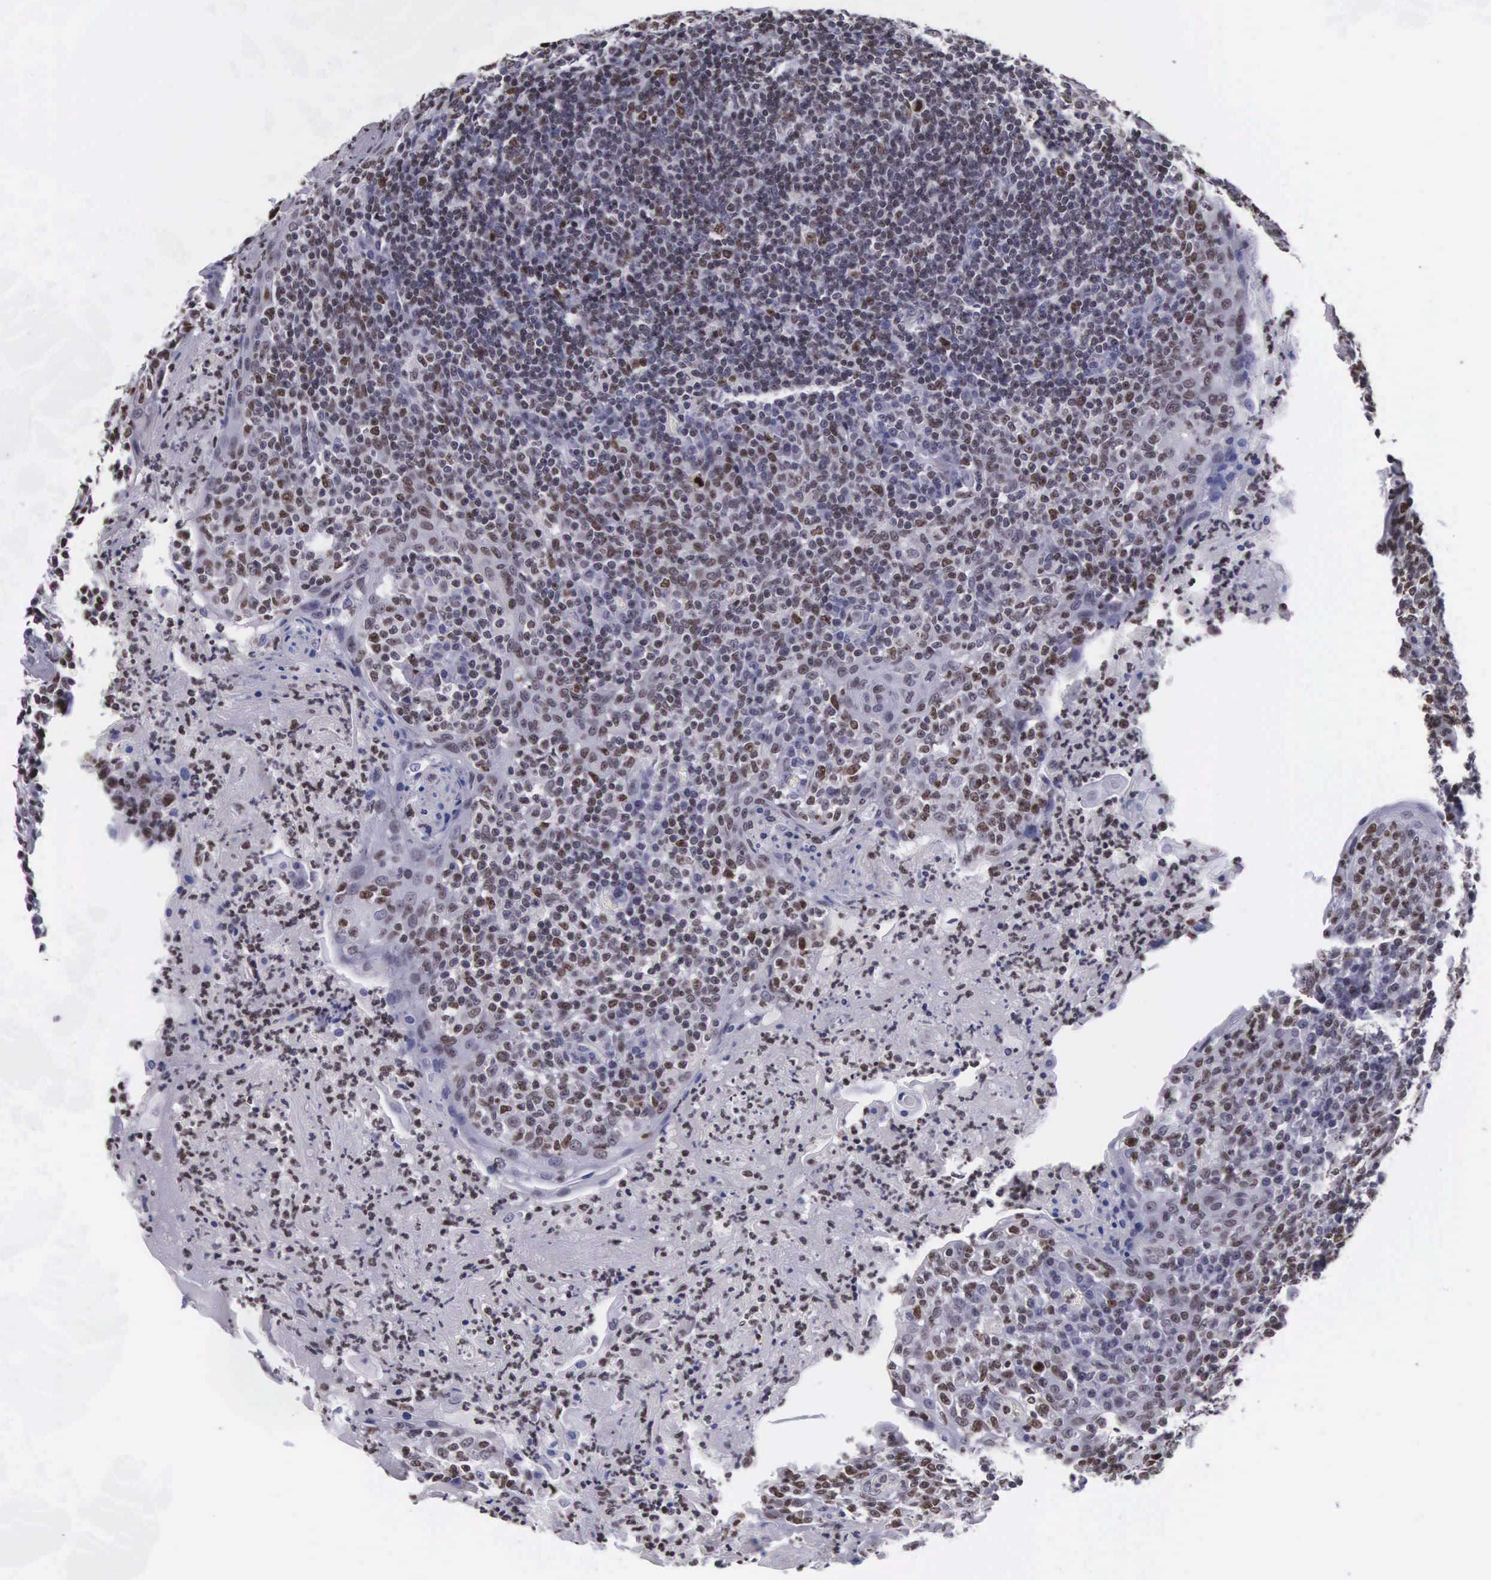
{"staining": {"intensity": "moderate", "quantity": ">75%", "location": "nuclear"}, "tissue": "tonsil", "cell_type": "Germinal center cells", "image_type": "normal", "snomed": [{"axis": "morphology", "description": "Normal tissue, NOS"}, {"axis": "topography", "description": "Tonsil"}], "caption": "About >75% of germinal center cells in unremarkable human tonsil reveal moderate nuclear protein staining as visualized by brown immunohistochemical staining.", "gene": "VRK1", "patient": {"sex": "male", "age": 6}}